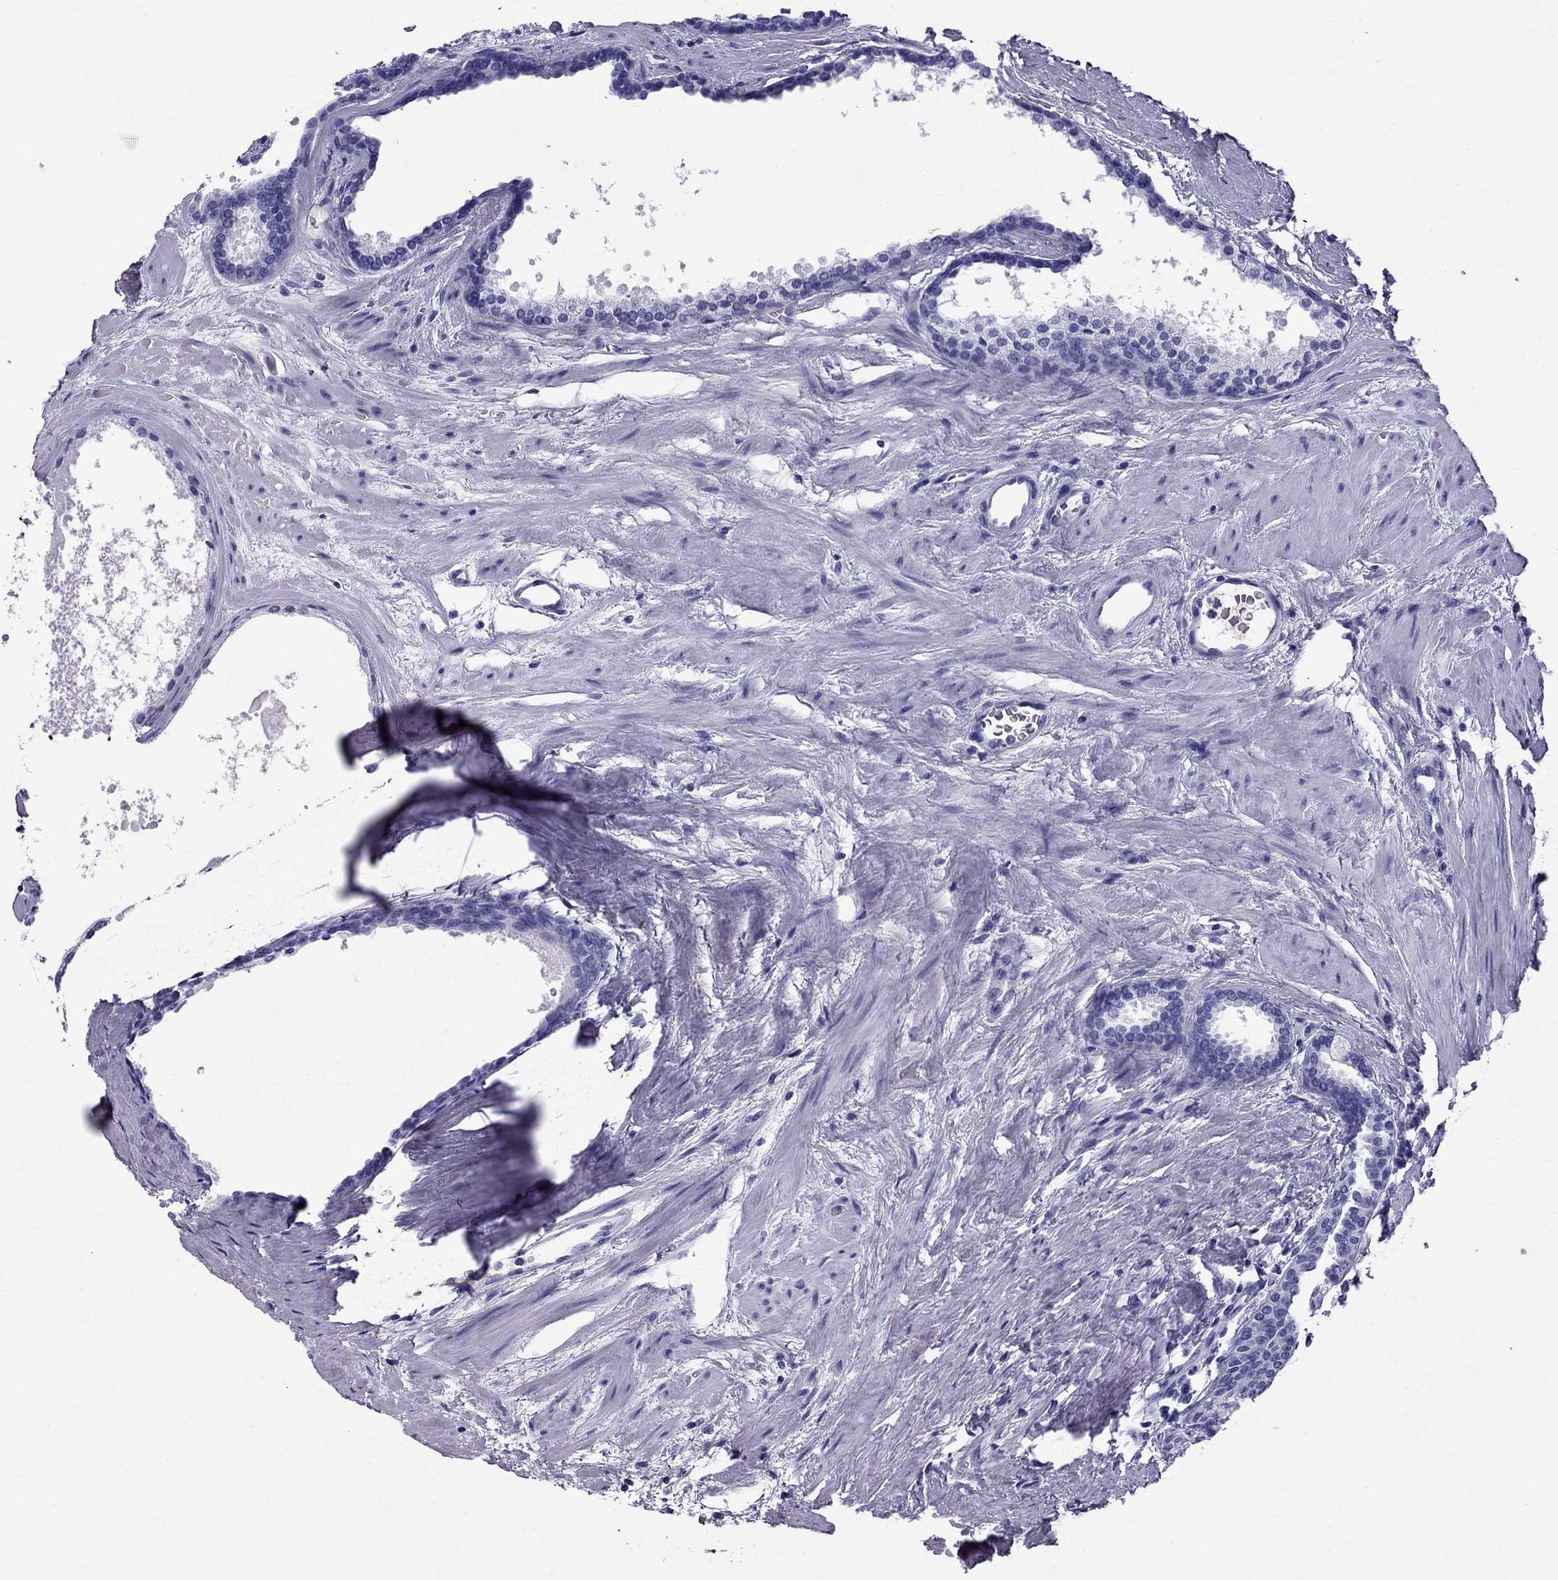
{"staining": {"intensity": "negative", "quantity": "none", "location": "none"}, "tissue": "prostate cancer", "cell_type": "Tumor cells", "image_type": "cancer", "snomed": [{"axis": "morphology", "description": "Adenocarcinoma, Low grade"}, {"axis": "topography", "description": "Prostate"}], "caption": "The immunohistochemistry (IHC) image has no significant positivity in tumor cells of low-grade adenocarcinoma (prostate) tissue.", "gene": "SCART1", "patient": {"sex": "male", "age": 56}}